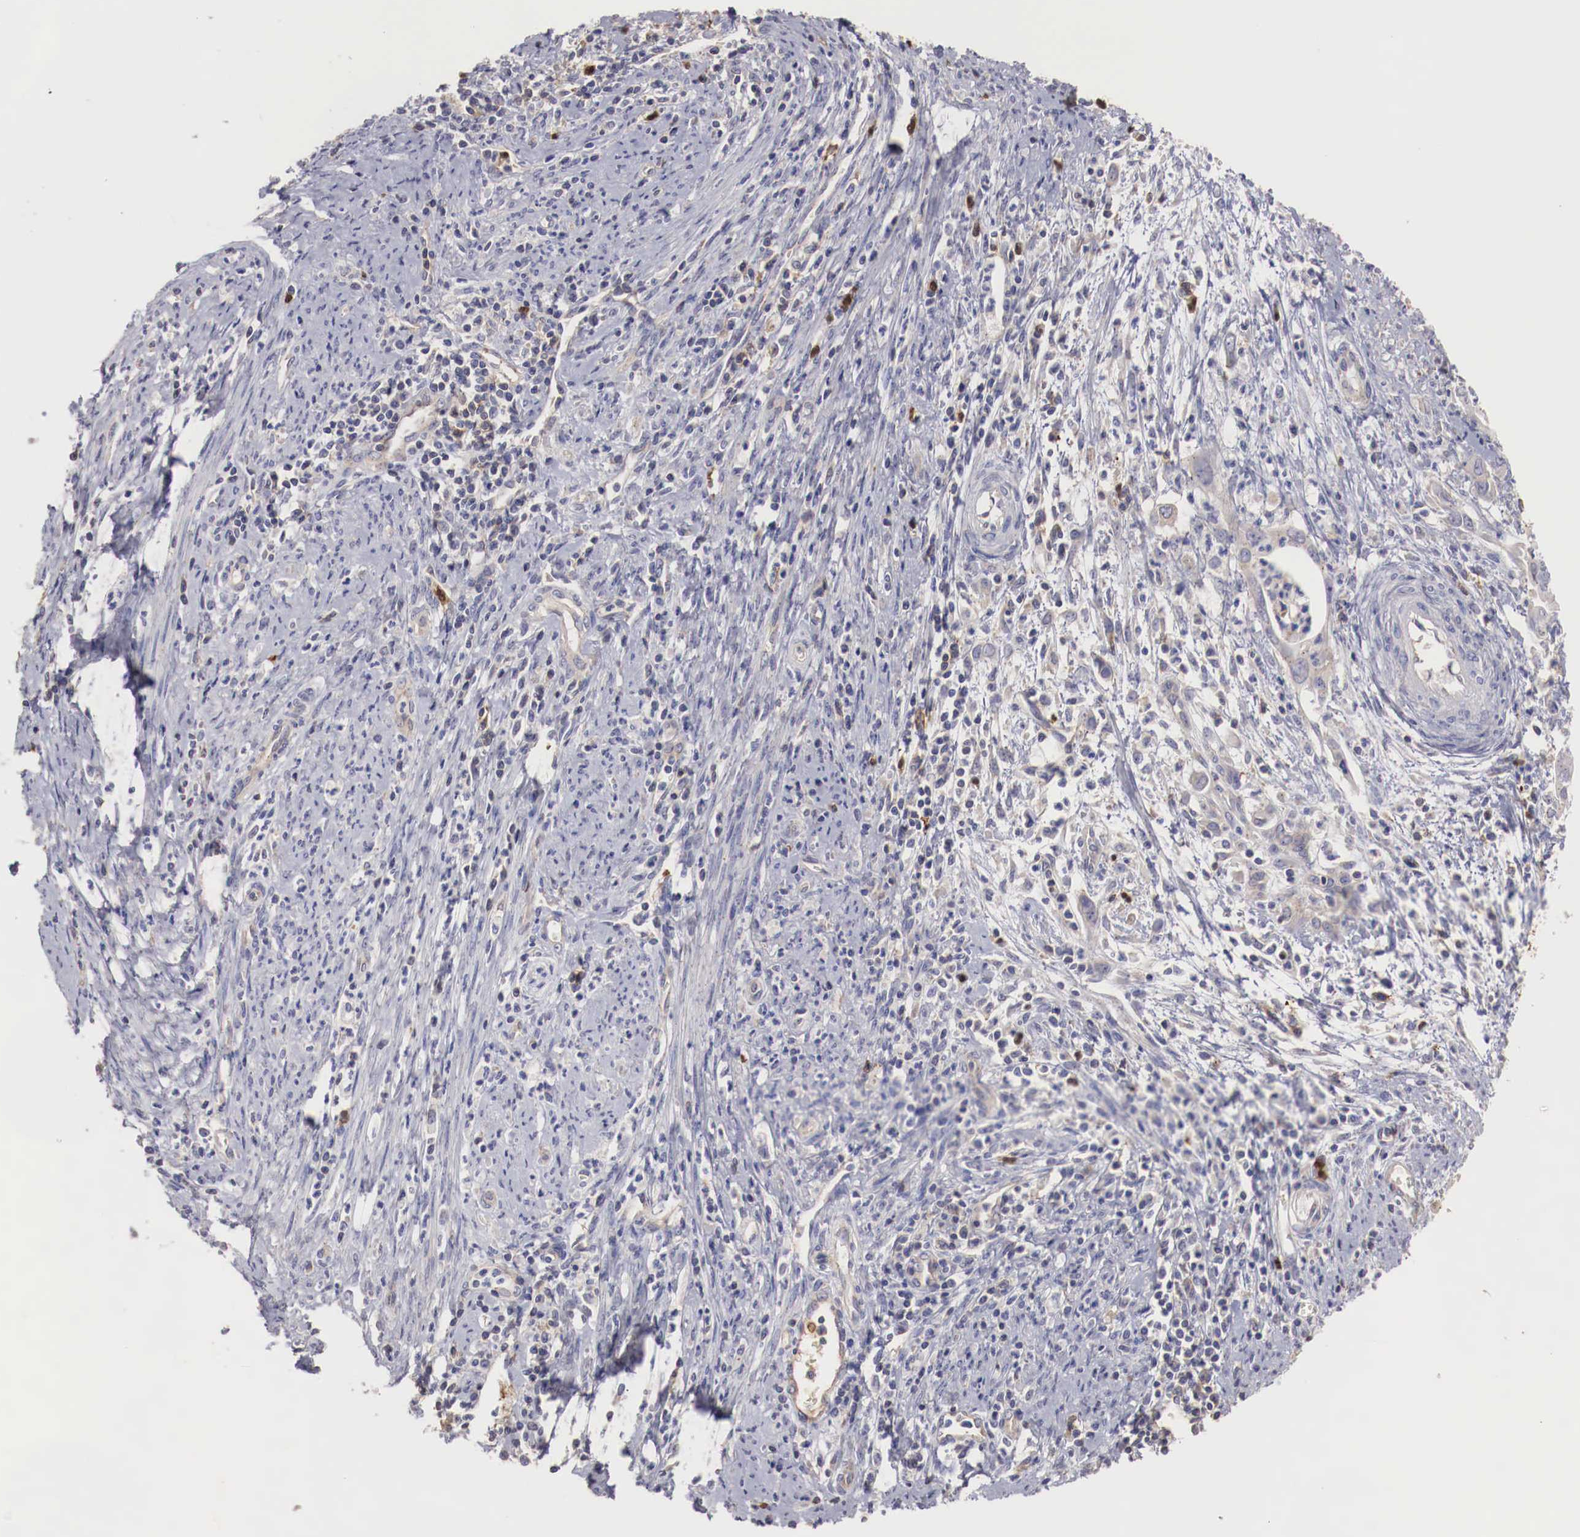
{"staining": {"intensity": "negative", "quantity": "none", "location": "none"}, "tissue": "cervical cancer", "cell_type": "Tumor cells", "image_type": "cancer", "snomed": [{"axis": "morphology", "description": "Normal tissue, NOS"}, {"axis": "morphology", "description": "Adenocarcinoma, NOS"}, {"axis": "topography", "description": "Cervix"}], "caption": "IHC of human cervical cancer (adenocarcinoma) exhibits no positivity in tumor cells.", "gene": "PITPNA", "patient": {"sex": "female", "age": 34}}